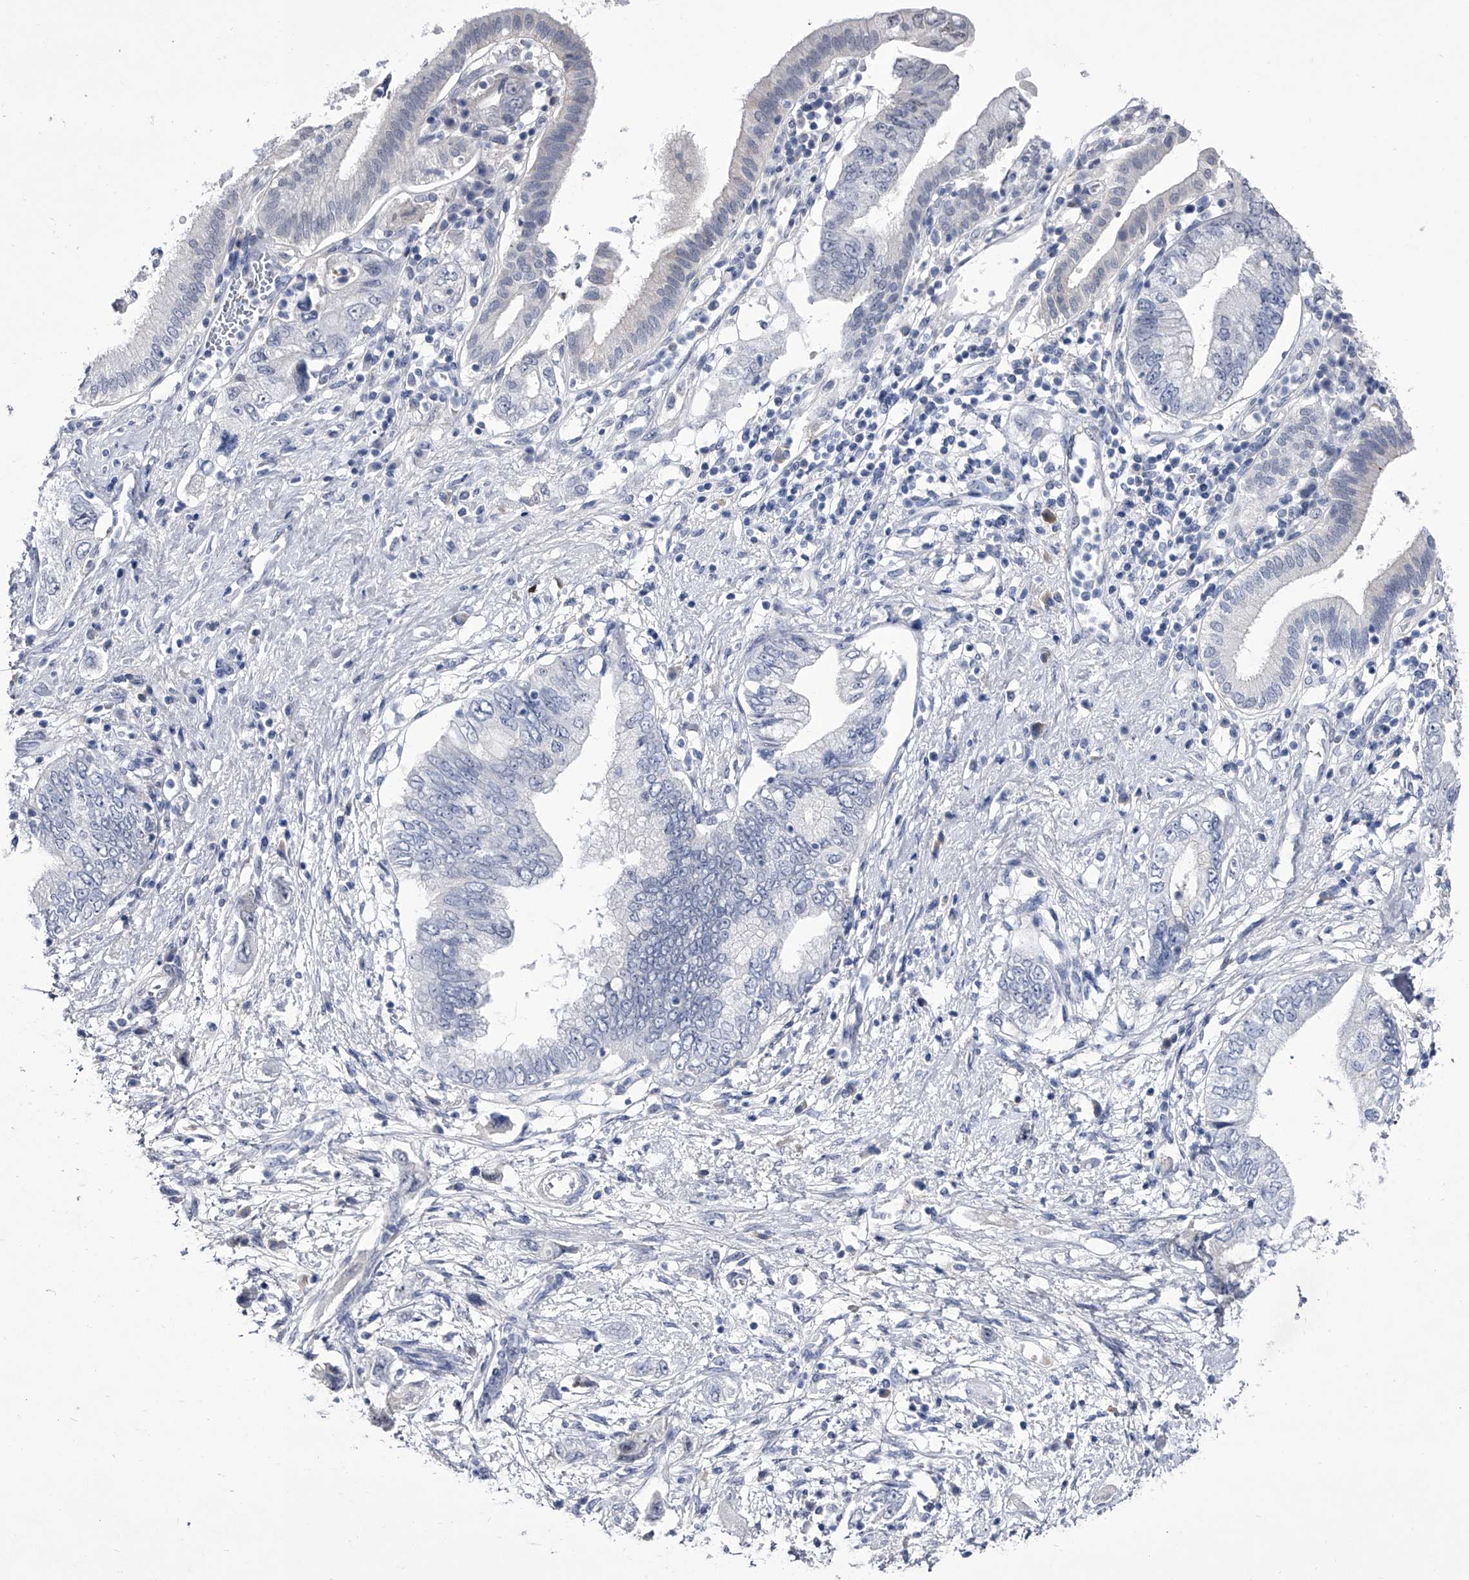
{"staining": {"intensity": "negative", "quantity": "none", "location": "none"}, "tissue": "pancreatic cancer", "cell_type": "Tumor cells", "image_type": "cancer", "snomed": [{"axis": "morphology", "description": "Adenocarcinoma, NOS"}, {"axis": "topography", "description": "Pancreas"}], "caption": "An IHC micrograph of pancreatic adenocarcinoma is shown. There is no staining in tumor cells of pancreatic adenocarcinoma. (DAB (3,3'-diaminobenzidine) IHC, high magnification).", "gene": "CRISP2", "patient": {"sex": "female", "age": 73}}